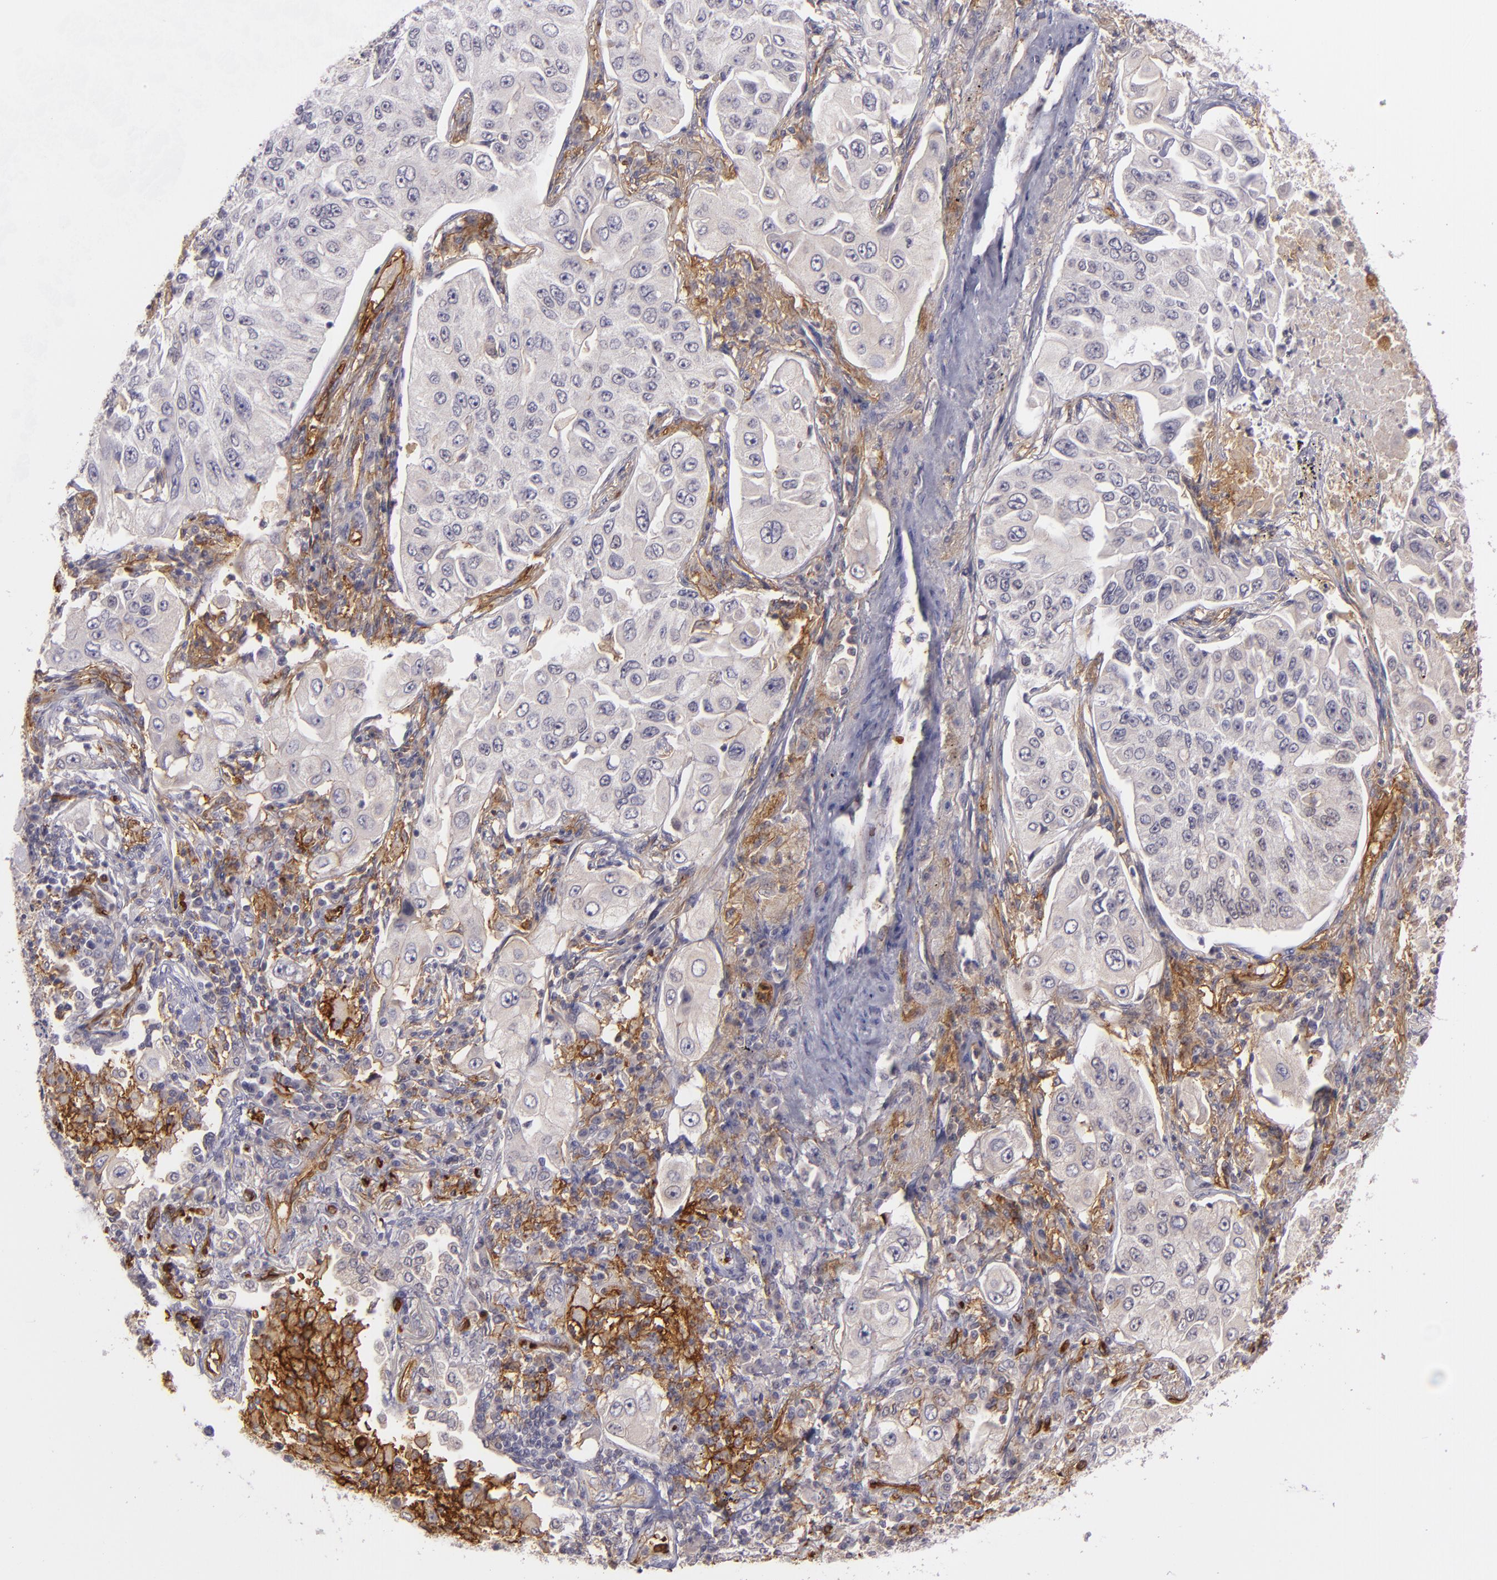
{"staining": {"intensity": "negative", "quantity": "none", "location": "none"}, "tissue": "lung cancer", "cell_type": "Tumor cells", "image_type": "cancer", "snomed": [{"axis": "morphology", "description": "Adenocarcinoma, NOS"}, {"axis": "topography", "description": "Lung"}], "caption": "Tumor cells show no significant positivity in lung cancer.", "gene": "ACE", "patient": {"sex": "male", "age": 84}}